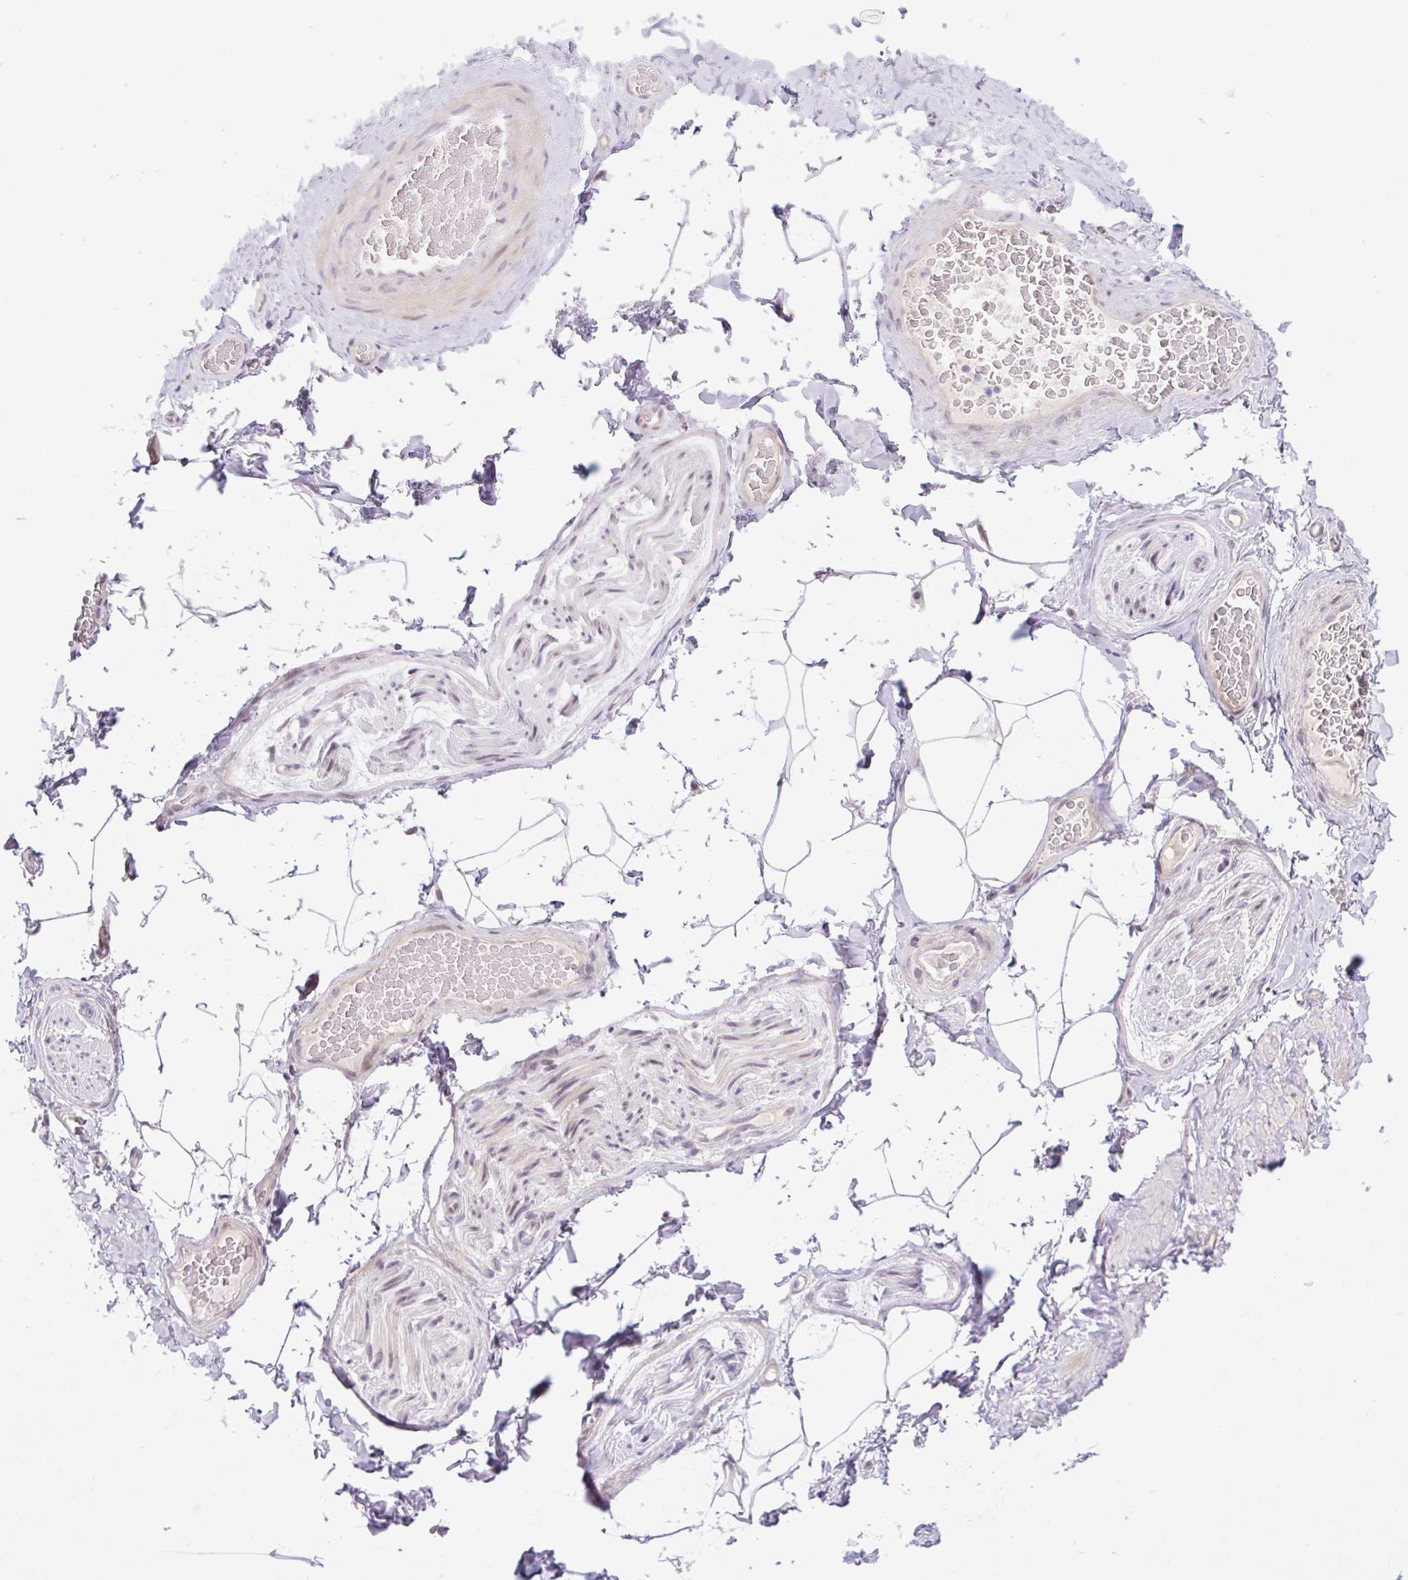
{"staining": {"intensity": "negative", "quantity": "none", "location": "none"}, "tissue": "adipose tissue", "cell_type": "Adipocytes", "image_type": "normal", "snomed": [{"axis": "morphology", "description": "Normal tissue, NOS"}, {"axis": "topography", "description": "Vascular tissue"}, {"axis": "topography", "description": "Peripheral nerve tissue"}], "caption": "DAB (3,3'-diaminobenzidine) immunohistochemical staining of benign human adipose tissue displays no significant staining in adipocytes.", "gene": "ICE1", "patient": {"sex": "male", "age": 41}}